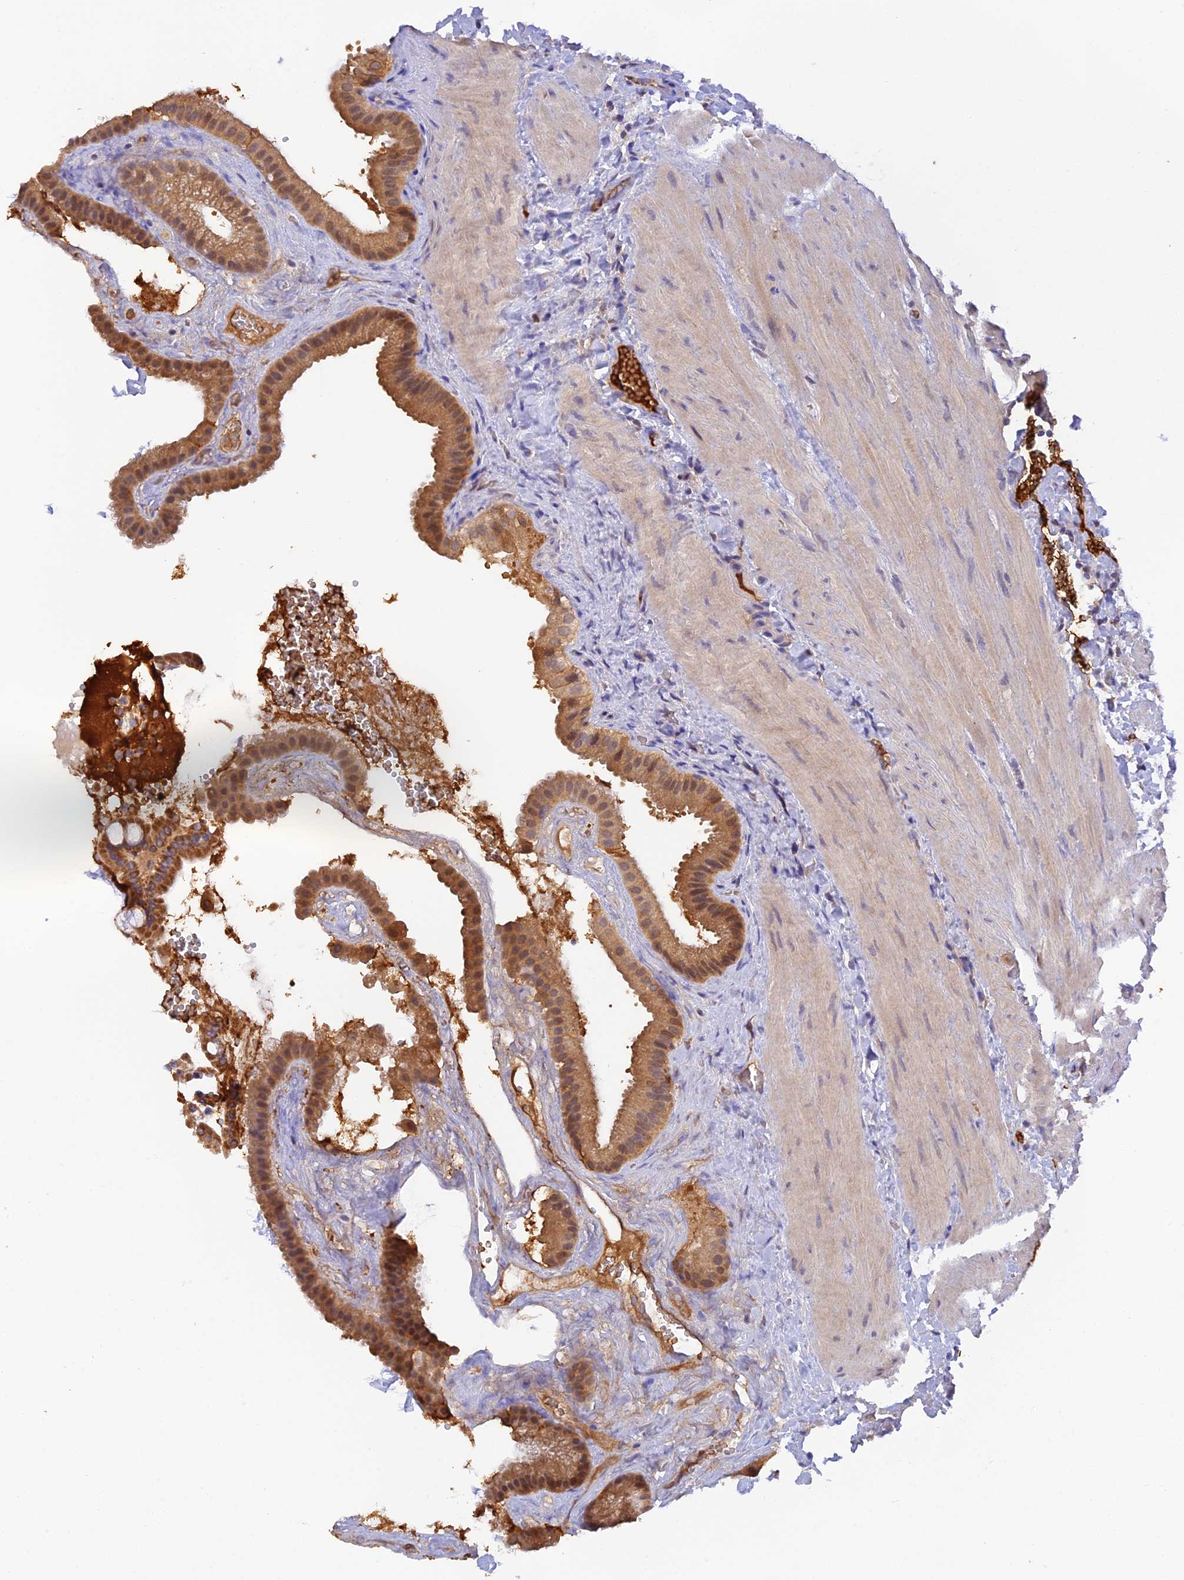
{"staining": {"intensity": "moderate", "quantity": ">75%", "location": "cytoplasmic/membranous"}, "tissue": "gallbladder", "cell_type": "Glandular cells", "image_type": "normal", "snomed": [{"axis": "morphology", "description": "Normal tissue, NOS"}, {"axis": "topography", "description": "Gallbladder"}], "caption": "High-magnification brightfield microscopy of benign gallbladder stained with DAB (3,3'-diaminobenzidine) (brown) and counterstained with hematoxylin (blue). glandular cells exhibit moderate cytoplasmic/membranous positivity is present in approximately>75% of cells. (DAB (3,3'-diaminobenzidine) IHC, brown staining for protein, blue staining for nuclei).", "gene": "HDHD2", "patient": {"sex": "male", "age": 55}}